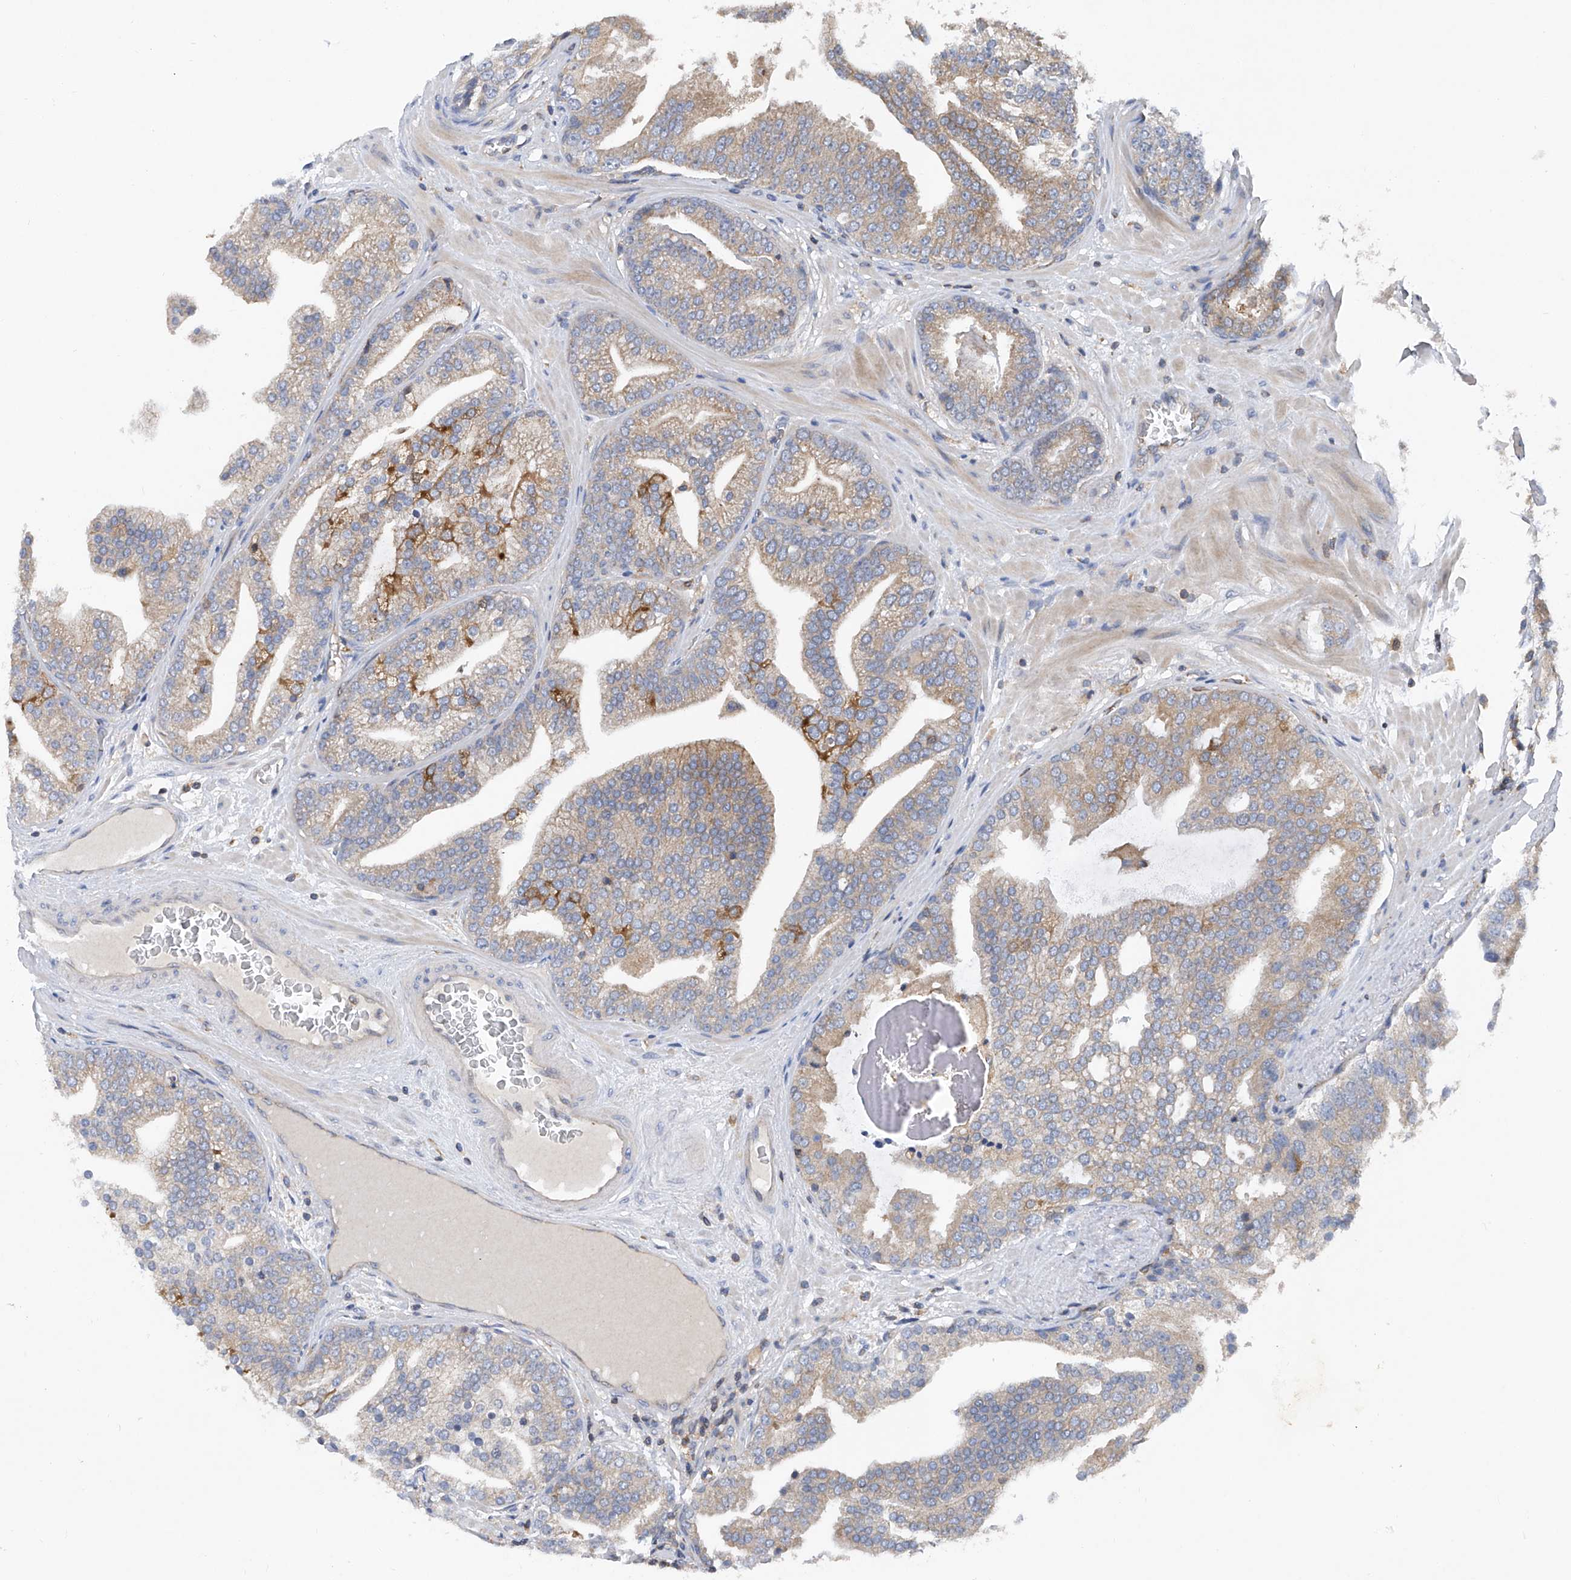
{"staining": {"intensity": "moderate", "quantity": "<25%", "location": "cytoplasmic/membranous"}, "tissue": "prostate cancer", "cell_type": "Tumor cells", "image_type": "cancer", "snomed": [{"axis": "morphology", "description": "Adenocarcinoma, Low grade"}, {"axis": "topography", "description": "Prostate"}], "caption": "High-power microscopy captured an immunohistochemistry photomicrograph of prostate adenocarcinoma (low-grade), revealing moderate cytoplasmic/membranous expression in about <25% of tumor cells. Nuclei are stained in blue.", "gene": "TRIM38", "patient": {"sex": "male", "age": 67}}